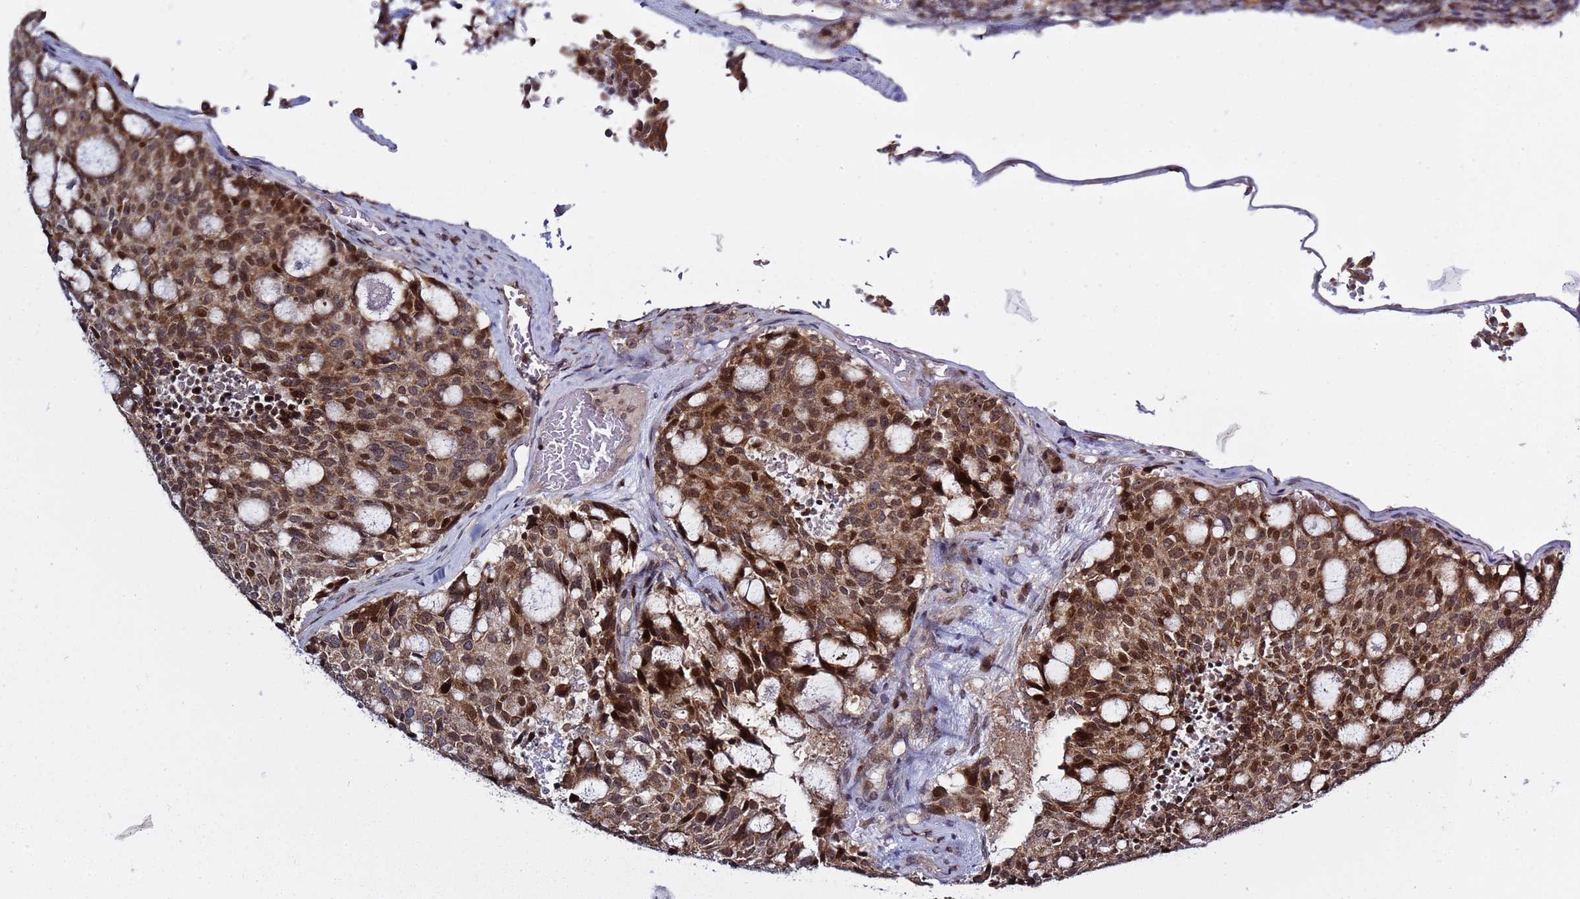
{"staining": {"intensity": "moderate", "quantity": ">75%", "location": "cytoplasmic/membranous,nuclear"}, "tissue": "carcinoid", "cell_type": "Tumor cells", "image_type": "cancer", "snomed": [{"axis": "morphology", "description": "Carcinoid, malignant, NOS"}, {"axis": "topography", "description": "Pancreas"}], "caption": "This micrograph exhibits carcinoid (malignant) stained with immunohistochemistry to label a protein in brown. The cytoplasmic/membranous and nuclear of tumor cells show moderate positivity for the protein. Nuclei are counter-stained blue.", "gene": "RCOR2", "patient": {"sex": "female", "age": 54}}